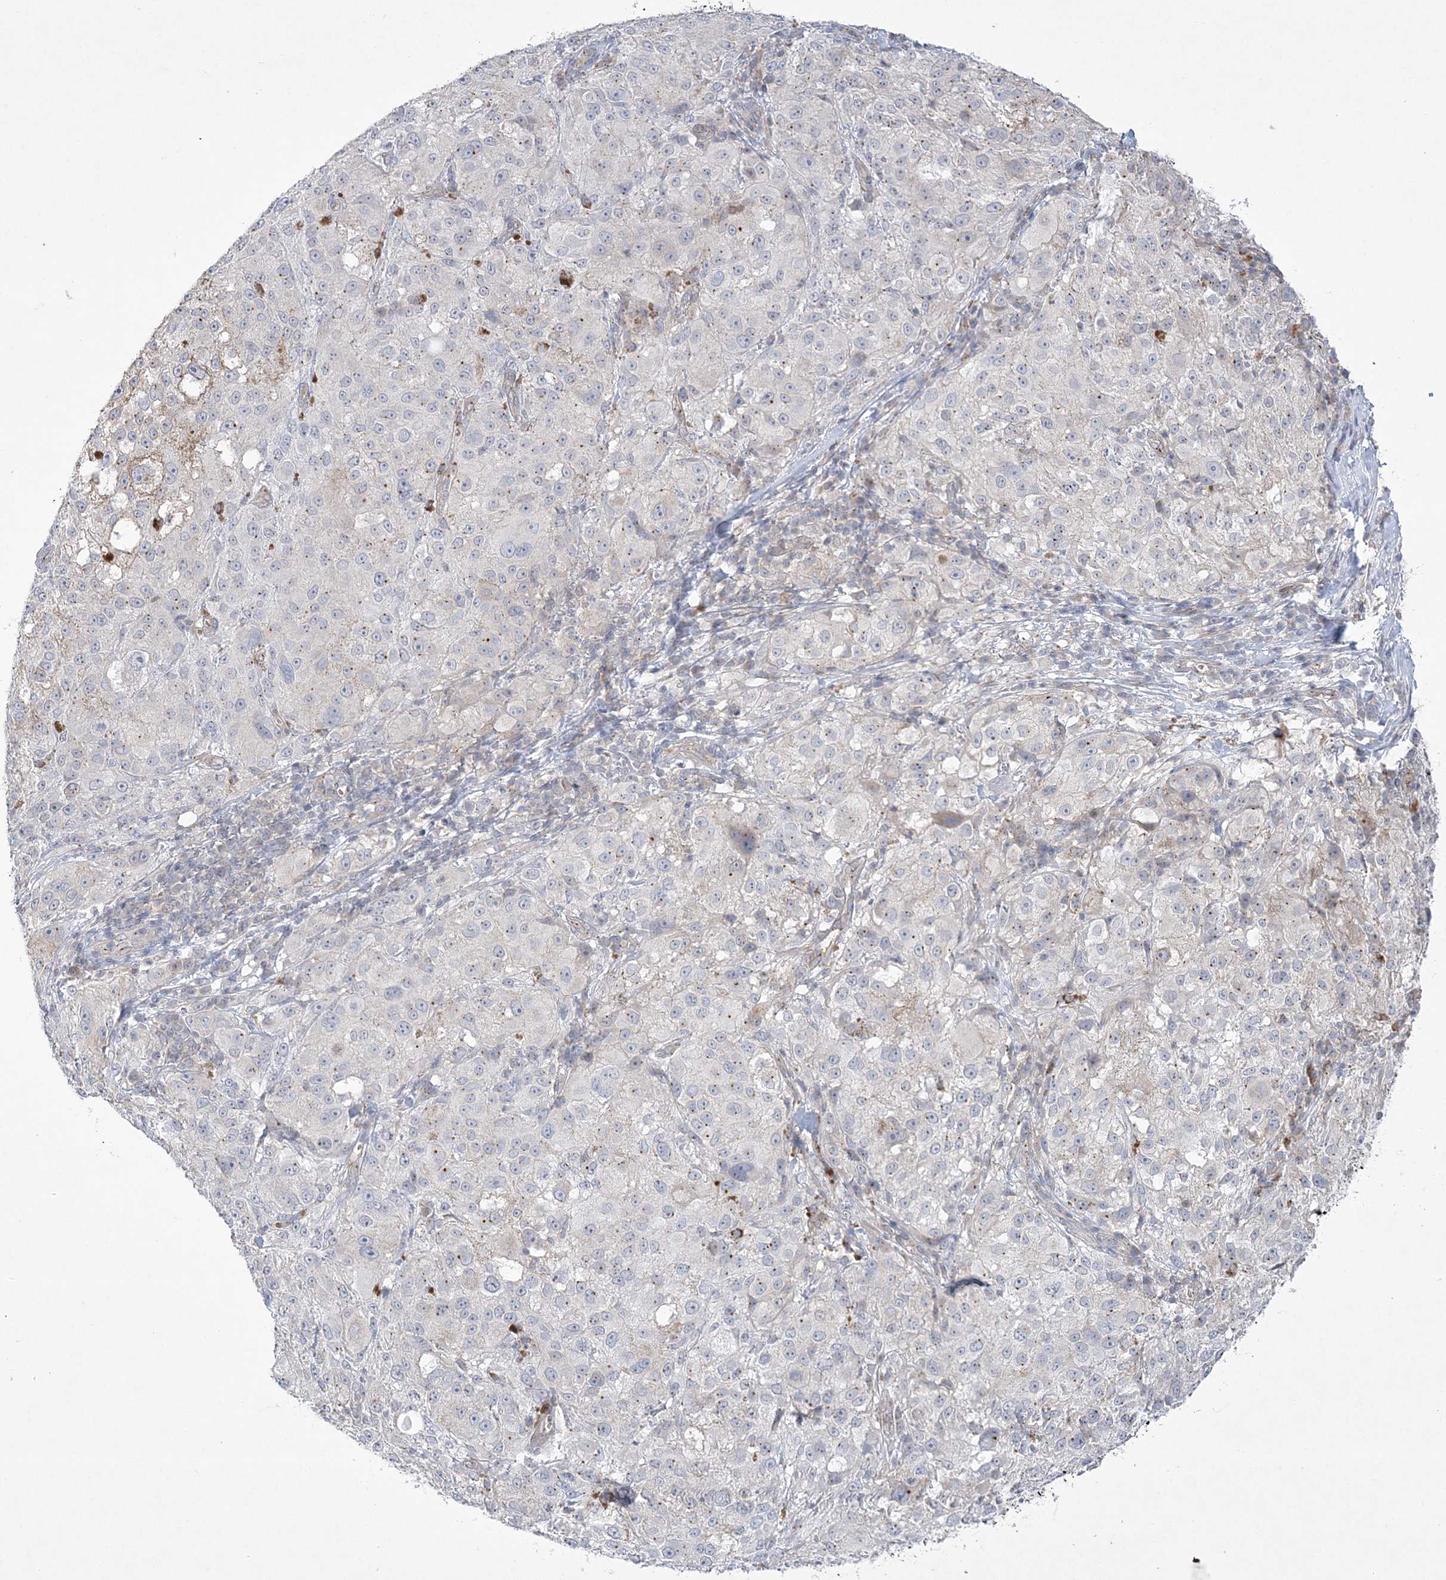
{"staining": {"intensity": "negative", "quantity": "none", "location": "none"}, "tissue": "melanoma", "cell_type": "Tumor cells", "image_type": "cancer", "snomed": [{"axis": "morphology", "description": "Necrosis, NOS"}, {"axis": "morphology", "description": "Malignant melanoma, NOS"}, {"axis": "topography", "description": "Skin"}], "caption": "A micrograph of human malignant melanoma is negative for staining in tumor cells.", "gene": "ADAMTS12", "patient": {"sex": "female", "age": 87}}